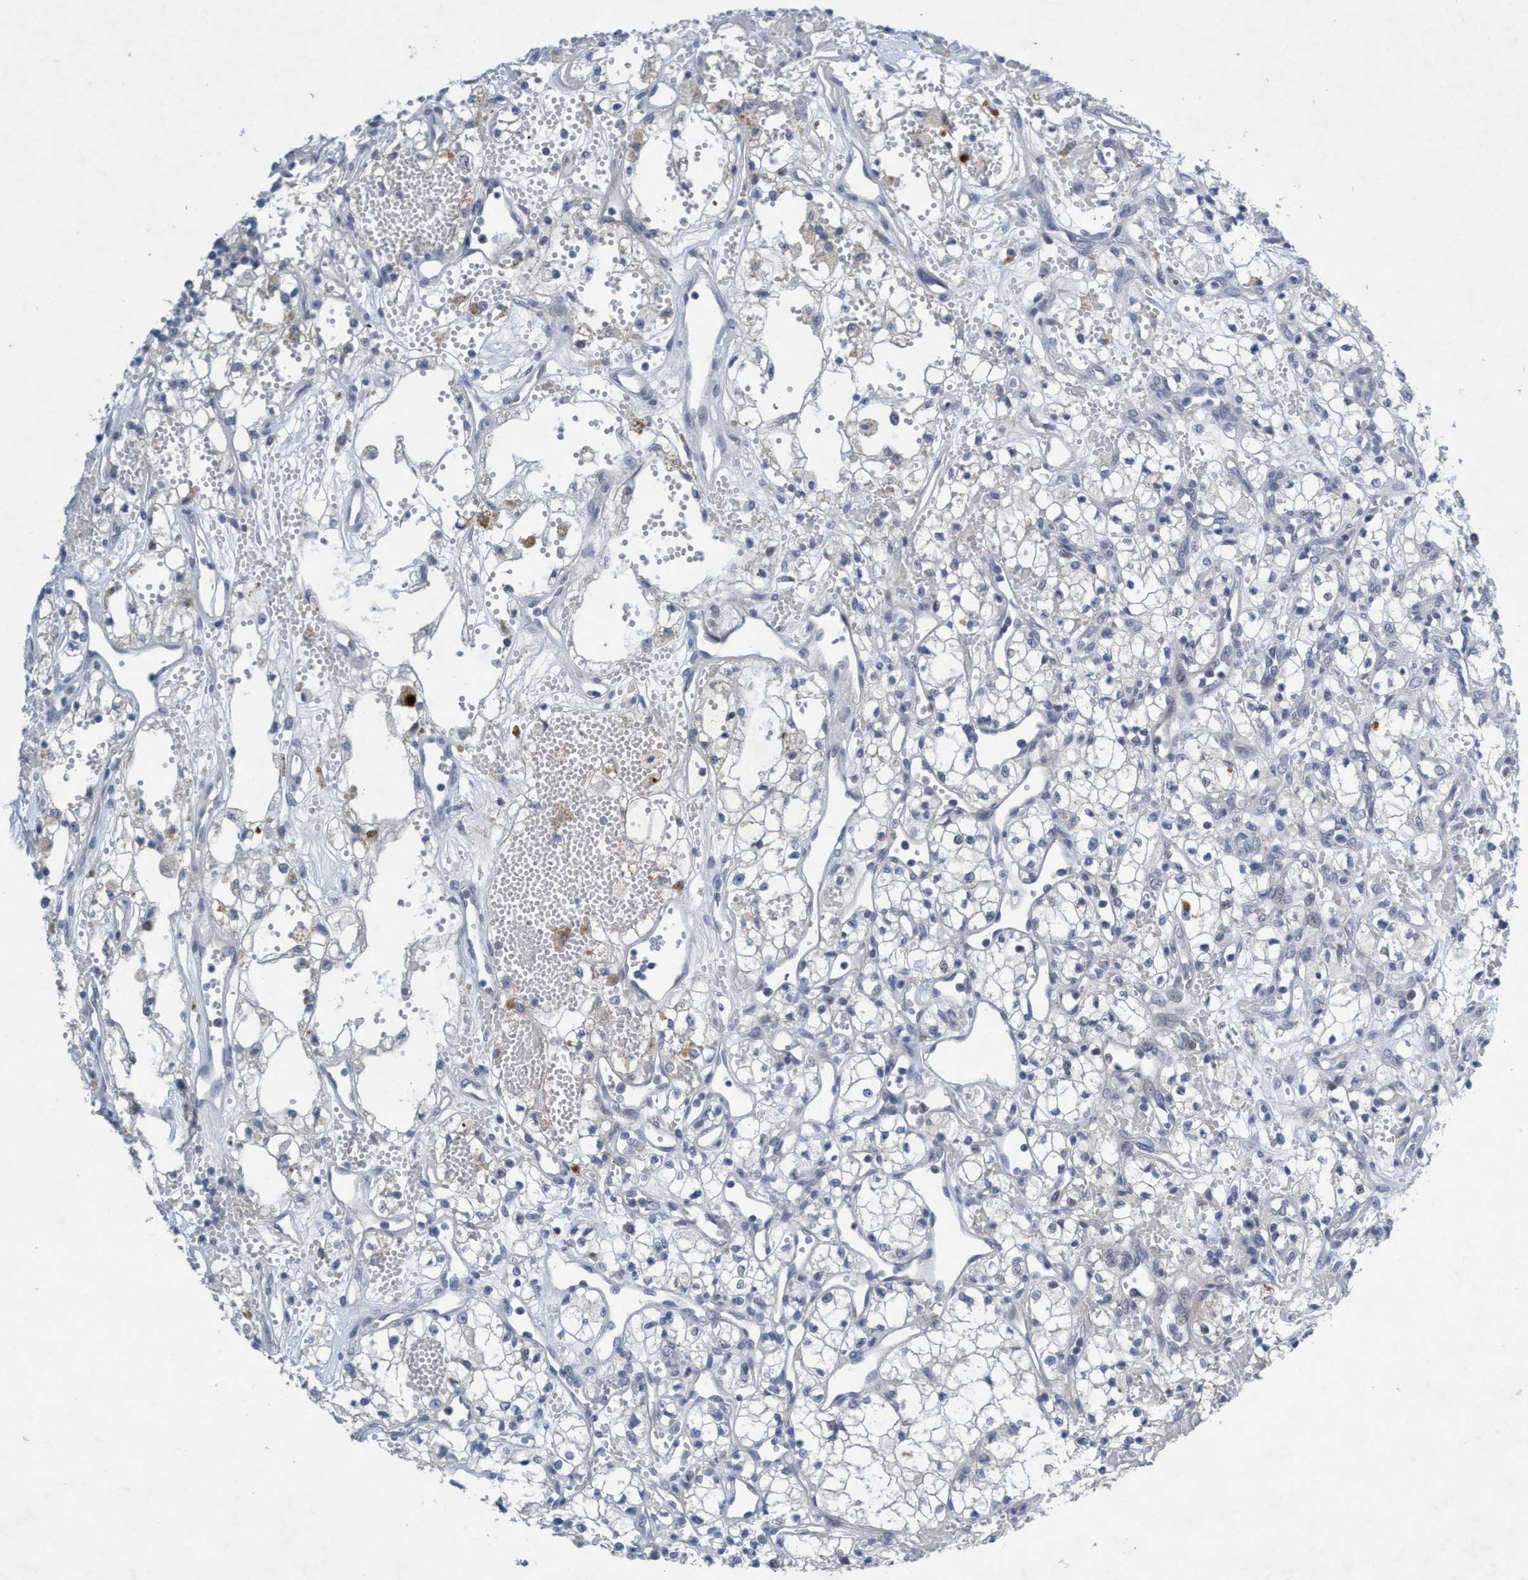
{"staining": {"intensity": "negative", "quantity": "none", "location": "none"}, "tissue": "renal cancer", "cell_type": "Tumor cells", "image_type": "cancer", "snomed": [{"axis": "morphology", "description": "Adenocarcinoma, NOS"}, {"axis": "topography", "description": "Kidney"}], "caption": "Tumor cells are negative for brown protein staining in renal cancer (adenocarcinoma).", "gene": "RNF208", "patient": {"sex": "male", "age": 59}}